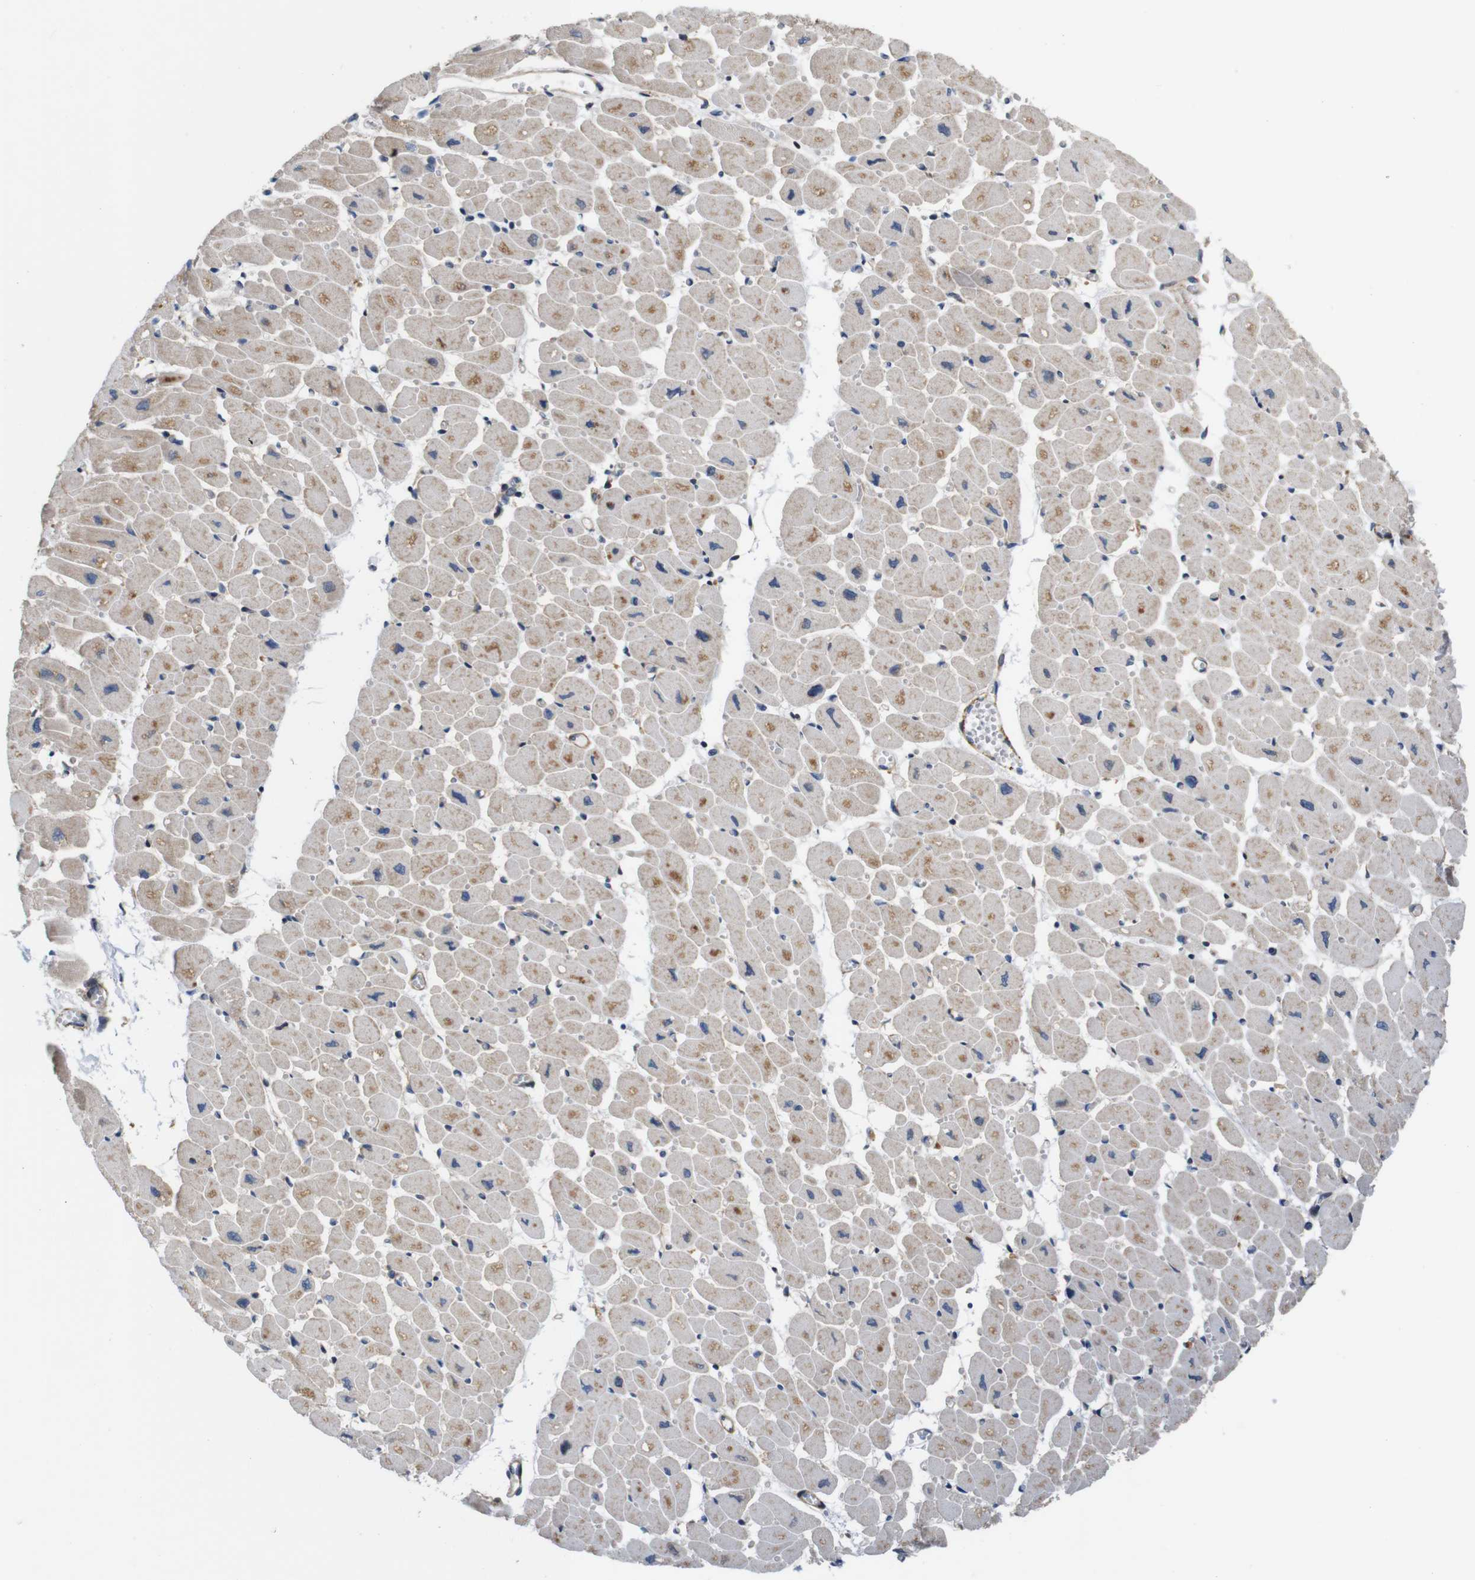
{"staining": {"intensity": "weak", "quantity": "25%-75%", "location": "cytoplasmic/membranous"}, "tissue": "heart muscle", "cell_type": "Cardiomyocytes", "image_type": "normal", "snomed": [{"axis": "morphology", "description": "Normal tissue, NOS"}, {"axis": "topography", "description": "Heart"}], "caption": "Immunohistochemistry (IHC) image of unremarkable heart muscle stained for a protein (brown), which demonstrates low levels of weak cytoplasmic/membranous positivity in about 25%-75% of cardiomyocytes.", "gene": "GGT7", "patient": {"sex": "female", "age": 54}}